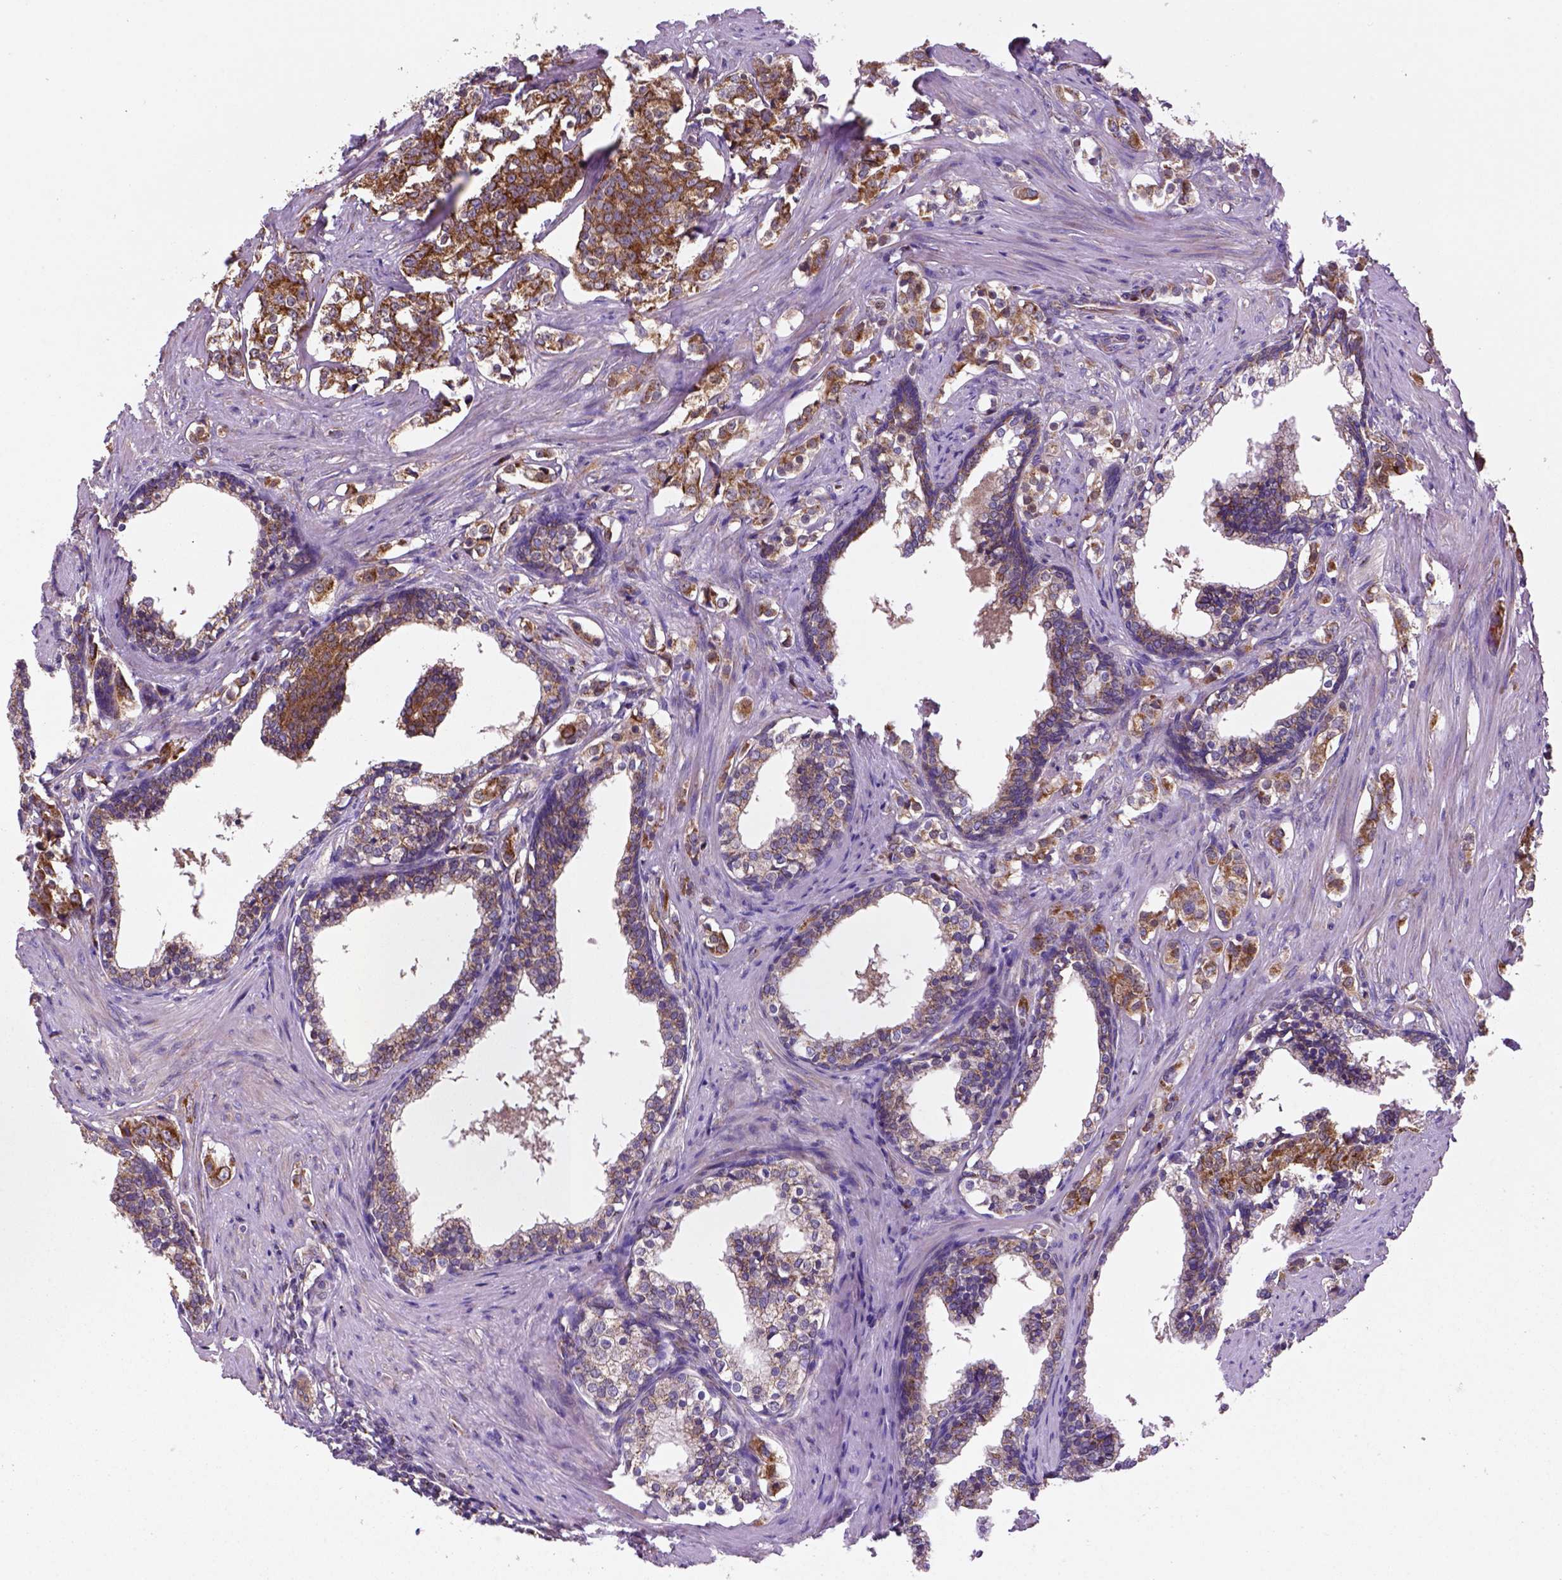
{"staining": {"intensity": "strong", "quantity": "<25%", "location": "cytoplasmic/membranous"}, "tissue": "prostate cancer", "cell_type": "Tumor cells", "image_type": "cancer", "snomed": [{"axis": "morphology", "description": "Adenocarcinoma, NOS"}, {"axis": "topography", "description": "Prostate and seminal vesicle, NOS"}], "caption": "Prostate adenocarcinoma stained for a protein (brown) displays strong cytoplasmic/membranous positive staining in about <25% of tumor cells.", "gene": "WARS2", "patient": {"sex": "male", "age": 63}}